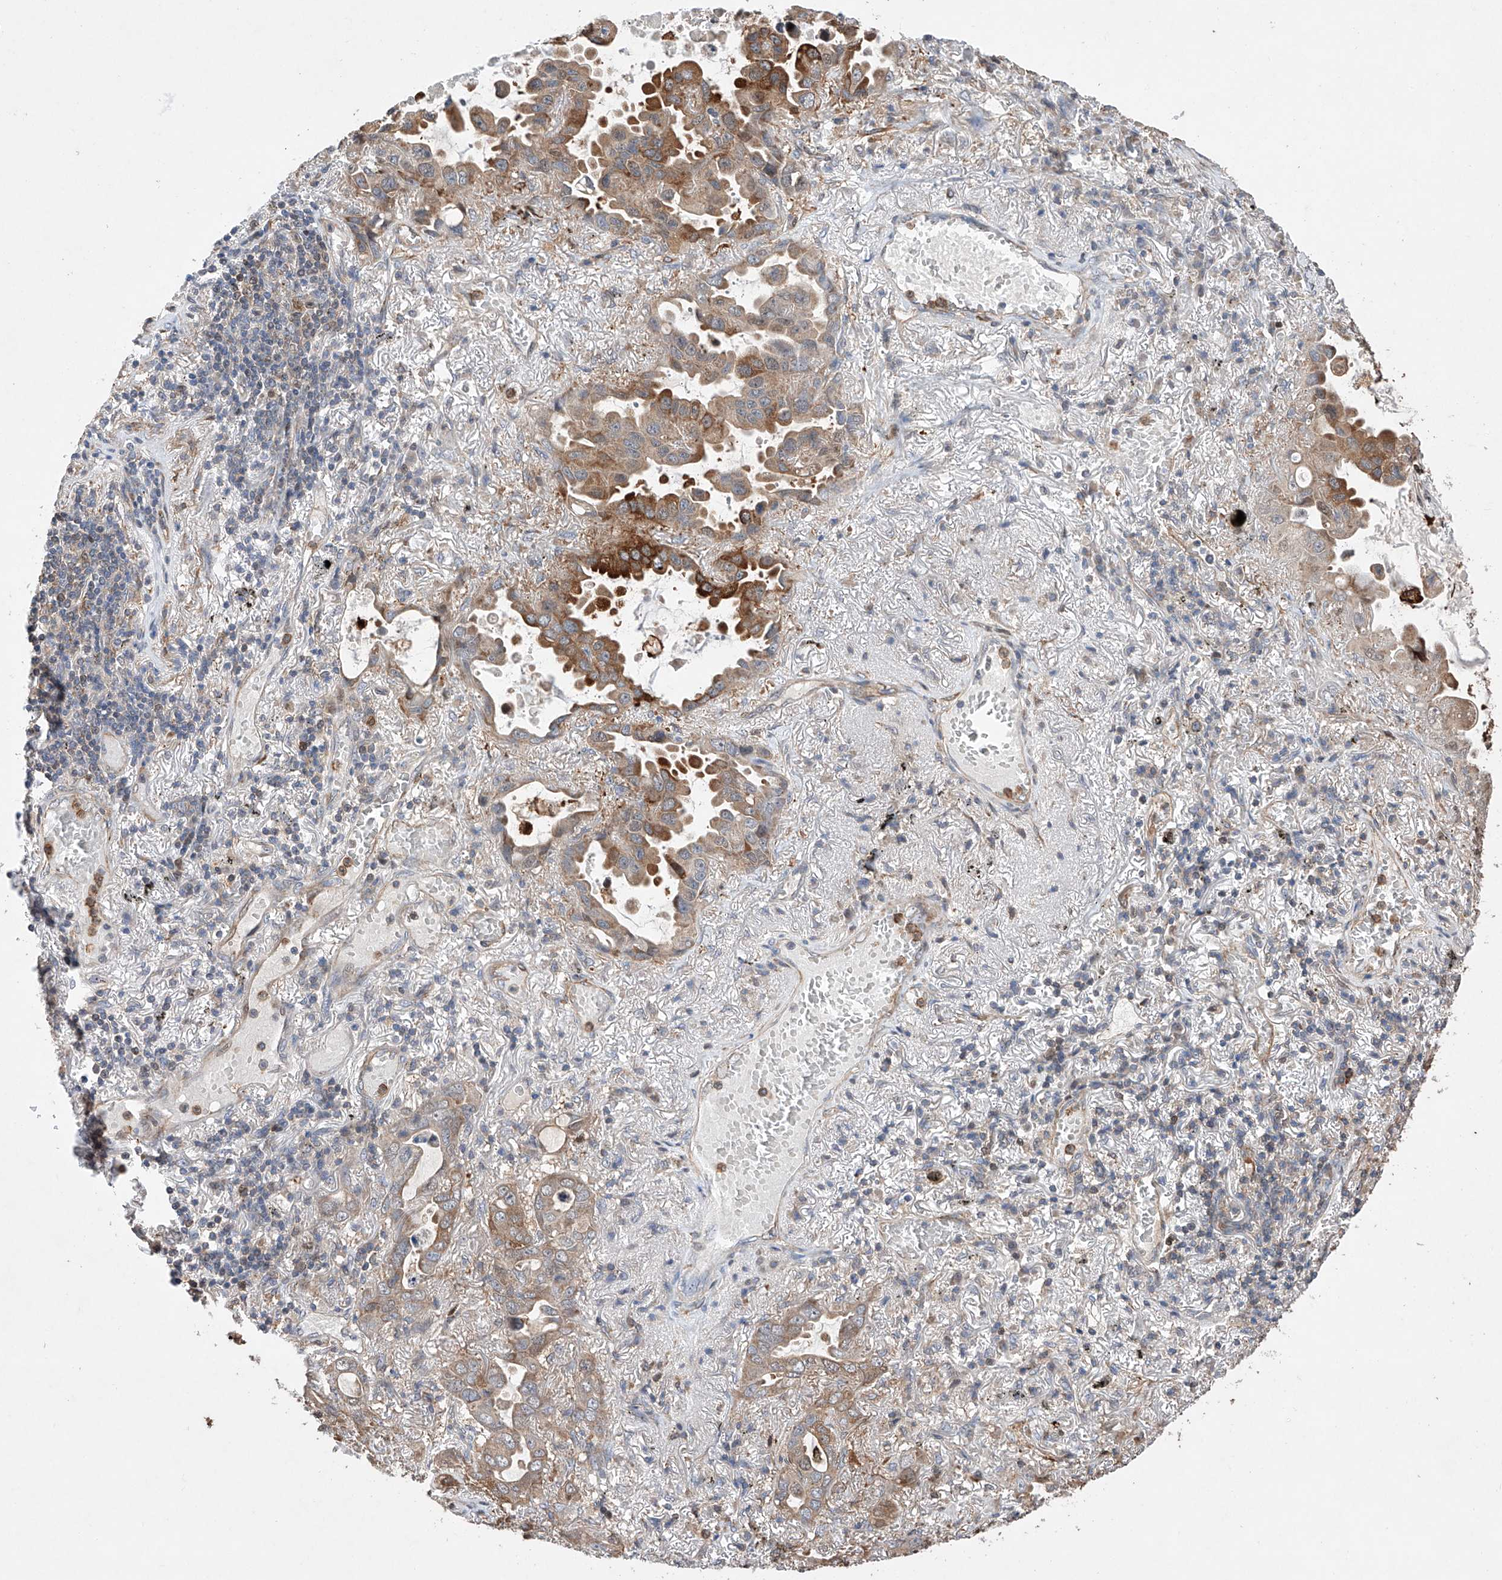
{"staining": {"intensity": "moderate", "quantity": ">75%", "location": "cytoplasmic/membranous"}, "tissue": "lung cancer", "cell_type": "Tumor cells", "image_type": "cancer", "snomed": [{"axis": "morphology", "description": "Adenocarcinoma, NOS"}, {"axis": "topography", "description": "Lung"}], "caption": "The micrograph displays a brown stain indicating the presence of a protein in the cytoplasmic/membranous of tumor cells in lung adenocarcinoma. (IHC, brightfield microscopy, high magnification).", "gene": "TIMM23", "patient": {"sex": "male", "age": 64}}